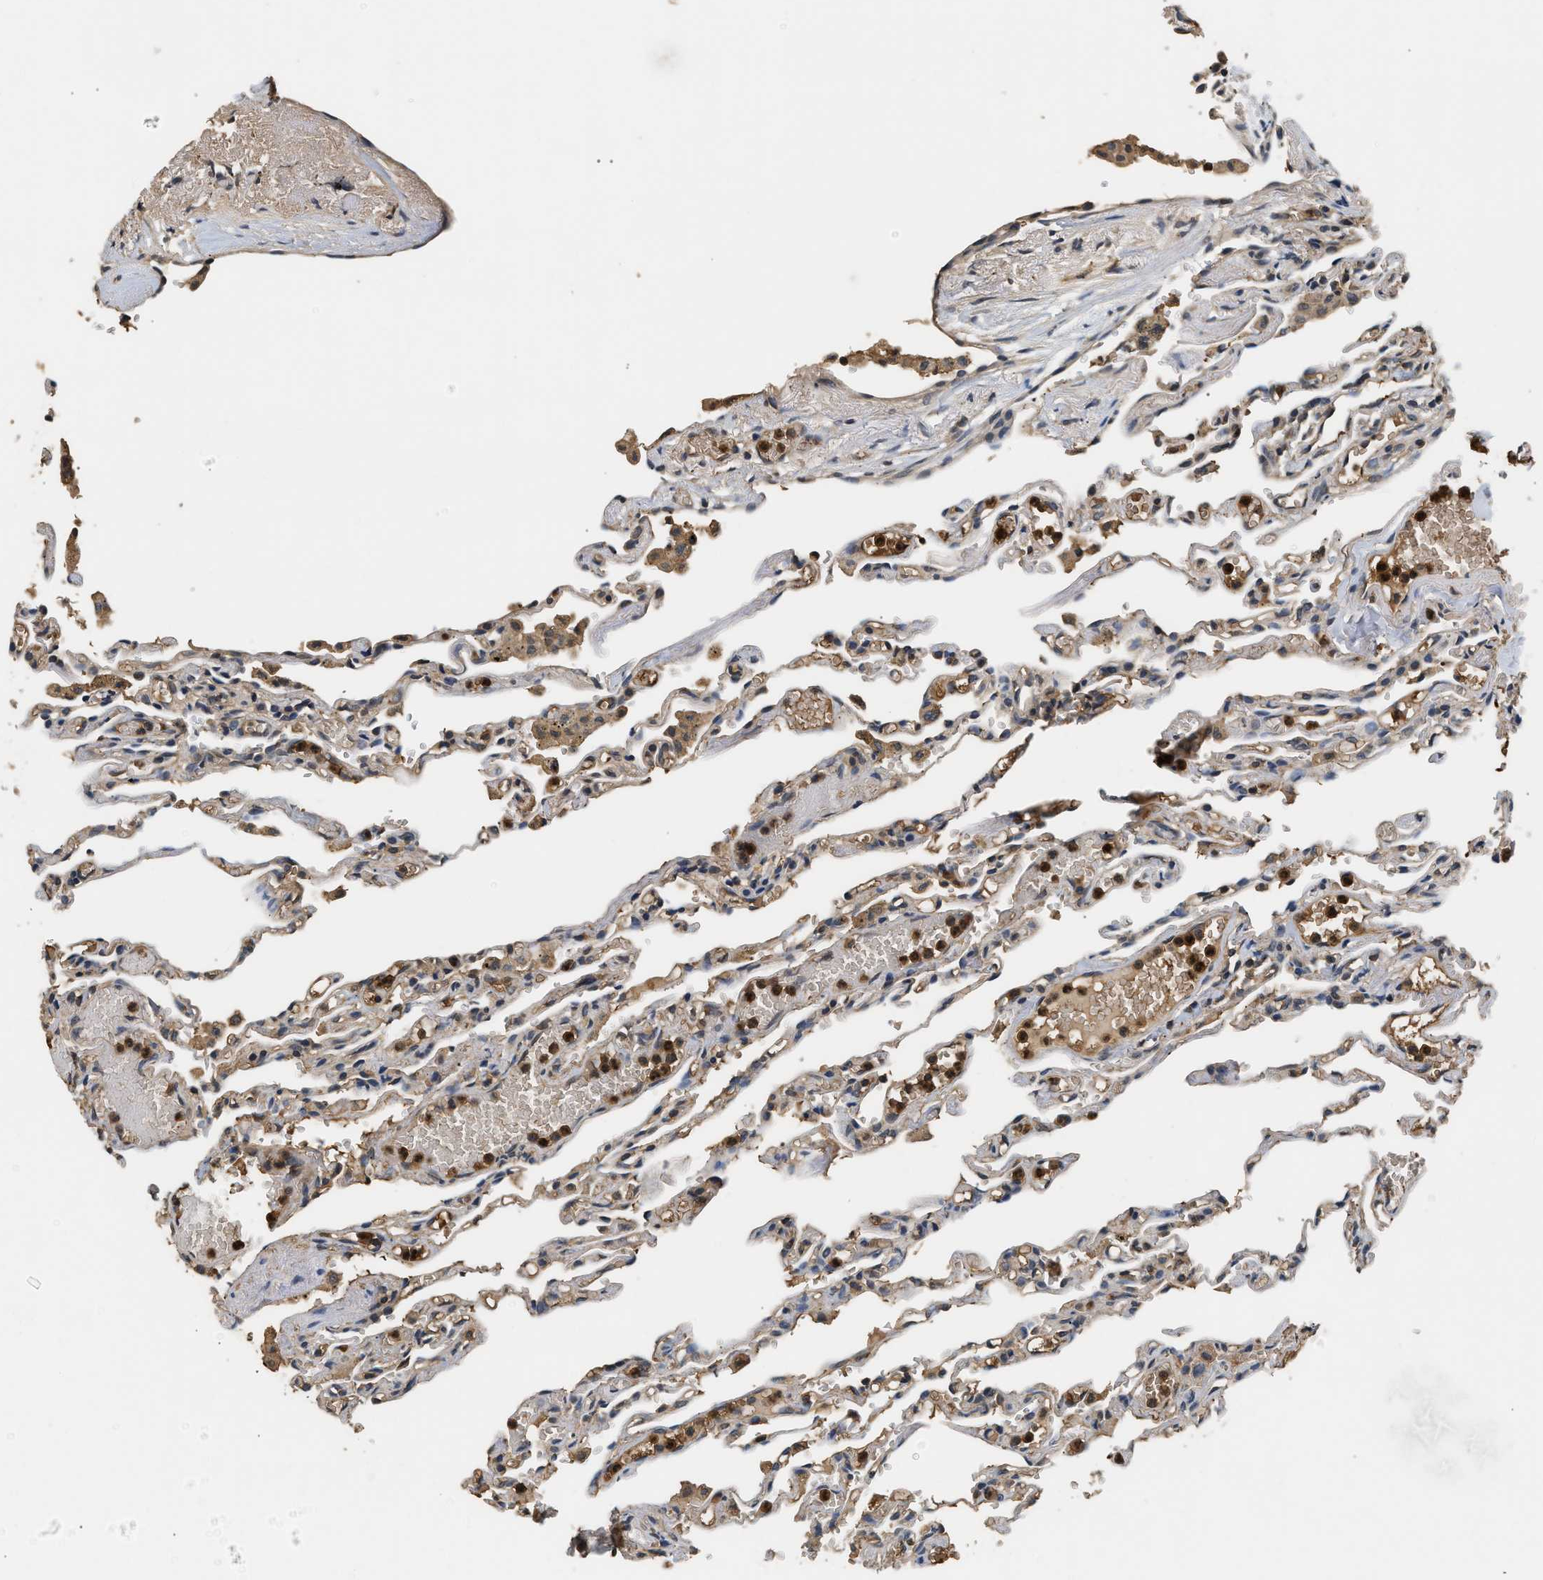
{"staining": {"intensity": "weak", "quantity": ">75%", "location": "cytoplasmic/membranous"}, "tissue": "lung", "cell_type": "Alveolar cells", "image_type": "normal", "snomed": [{"axis": "morphology", "description": "Normal tissue, NOS"}, {"axis": "topography", "description": "Lung"}], "caption": "Protein staining of benign lung shows weak cytoplasmic/membranous positivity in approximately >75% of alveolar cells.", "gene": "GPI", "patient": {"sex": "male", "age": 21}}